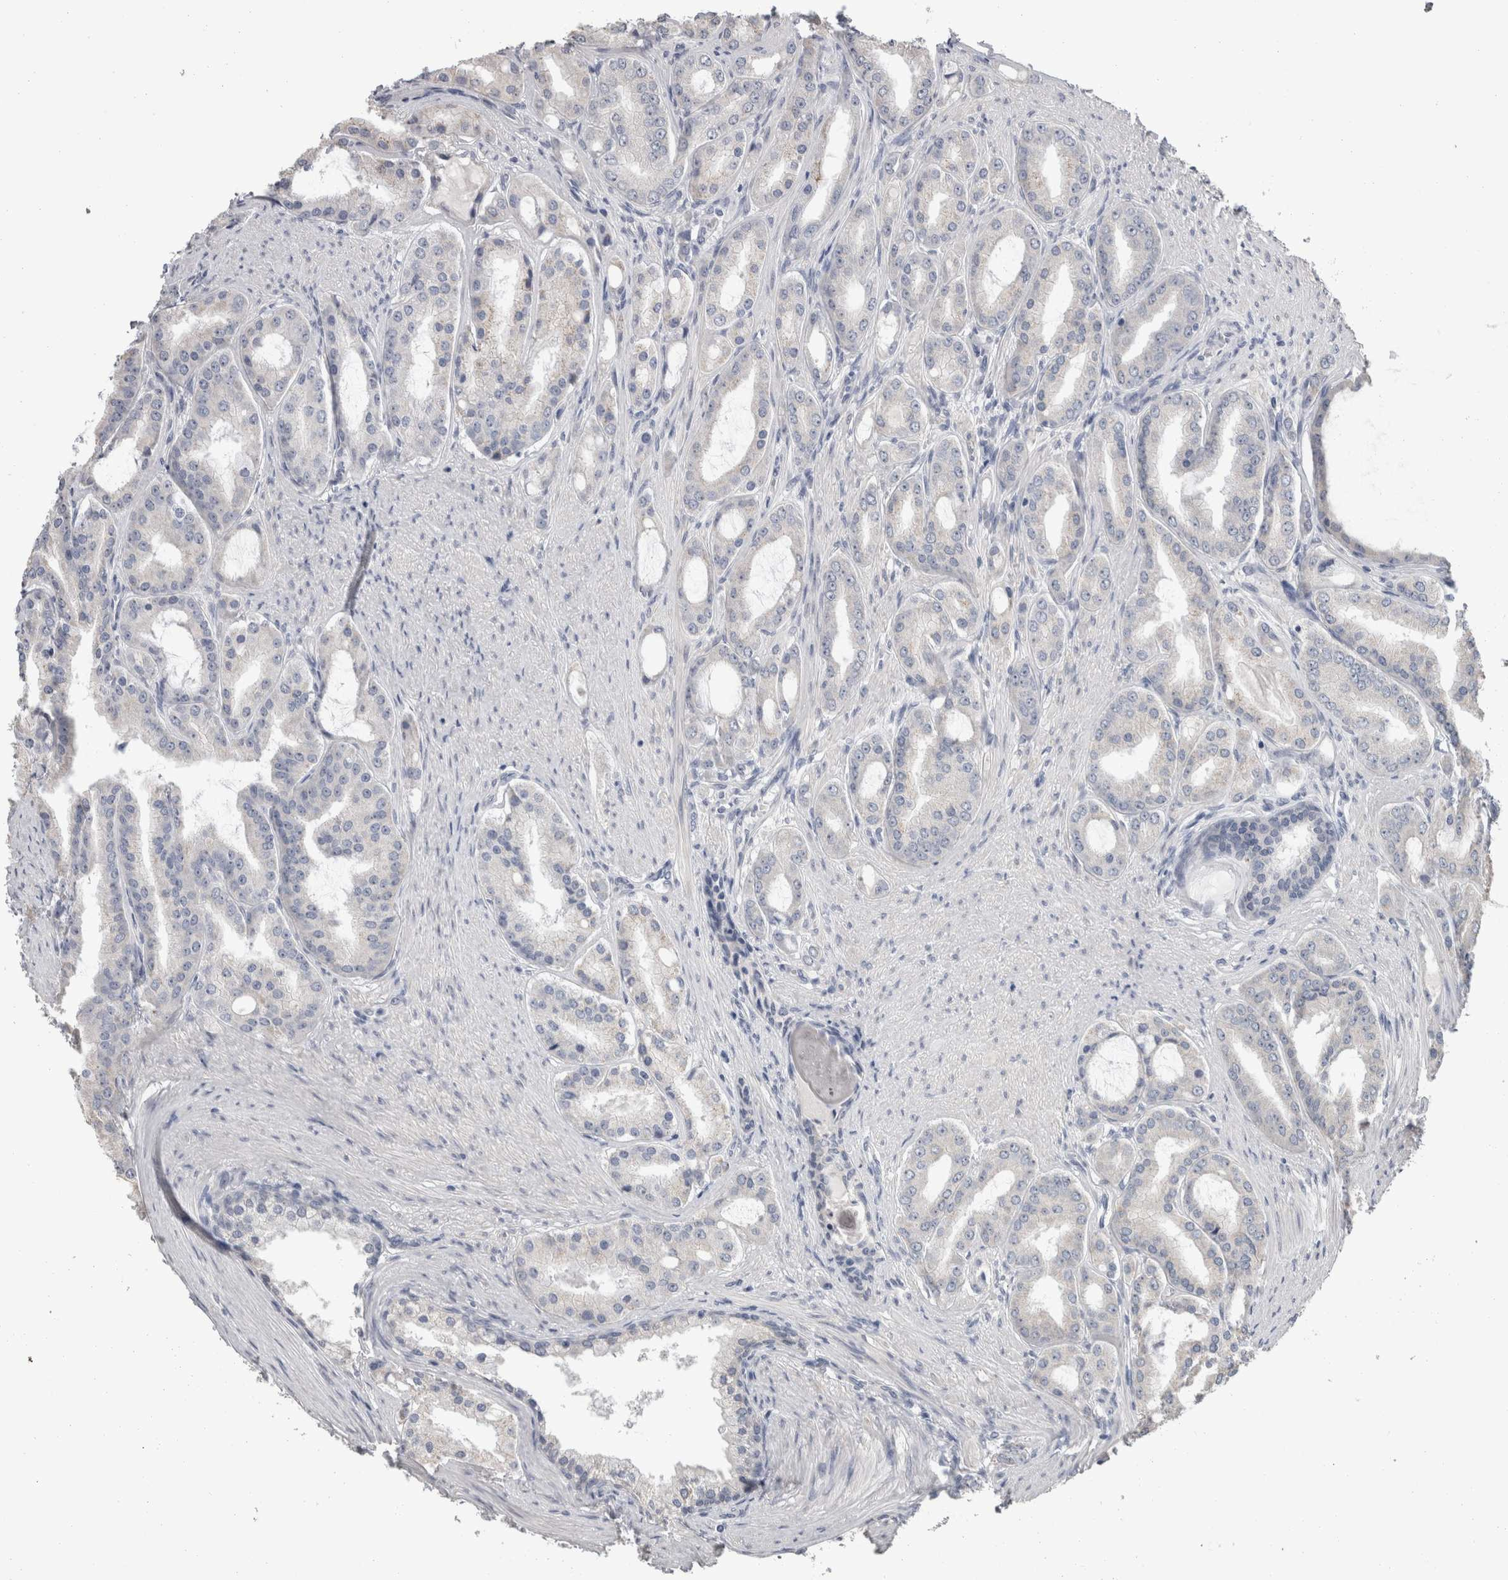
{"staining": {"intensity": "negative", "quantity": "none", "location": "none"}, "tissue": "prostate cancer", "cell_type": "Tumor cells", "image_type": "cancer", "snomed": [{"axis": "morphology", "description": "Adenocarcinoma, High grade"}, {"axis": "topography", "description": "Prostate"}], "caption": "Immunohistochemistry image of high-grade adenocarcinoma (prostate) stained for a protein (brown), which exhibits no staining in tumor cells.", "gene": "FHOD3", "patient": {"sex": "male", "age": 60}}